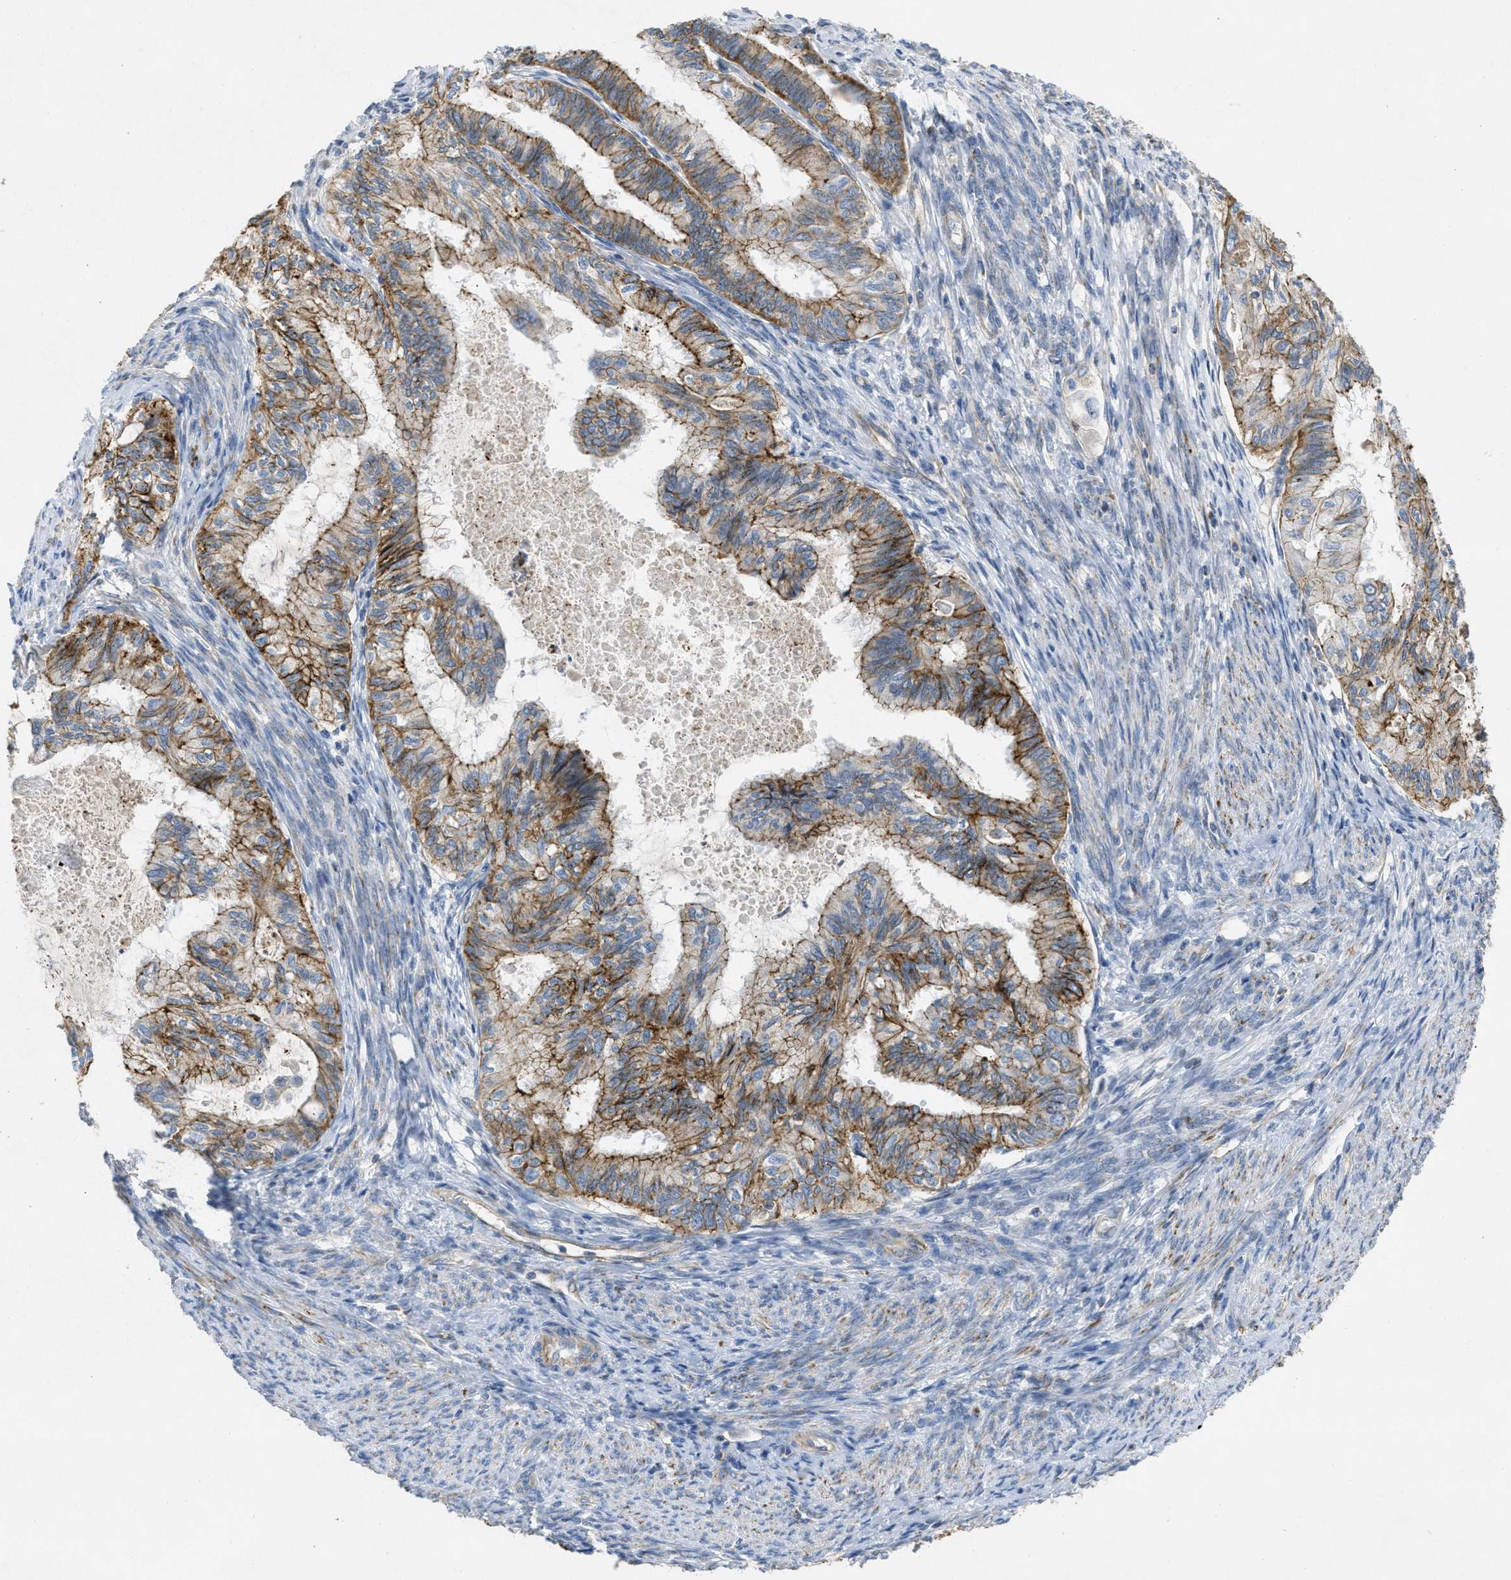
{"staining": {"intensity": "strong", "quantity": ">75%", "location": "cytoplasmic/membranous"}, "tissue": "cervical cancer", "cell_type": "Tumor cells", "image_type": "cancer", "snomed": [{"axis": "morphology", "description": "Normal tissue, NOS"}, {"axis": "morphology", "description": "Adenocarcinoma, NOS"}, {"axis": "topography", "description": "Cervix"}, {"axis": "topography", "description": "Endometrium"}], "caption": "Immunohistochemical staining of cervical adenocarcinoma reveals high levels of strong cytoplasmic/membranous protein positivity in approximately >75% of tumor cells. The protein is shown in brown color, while the nuclei are stained blue.", "gene": "BTN3A1", "patient": {"sex": "female", "age": 86}}